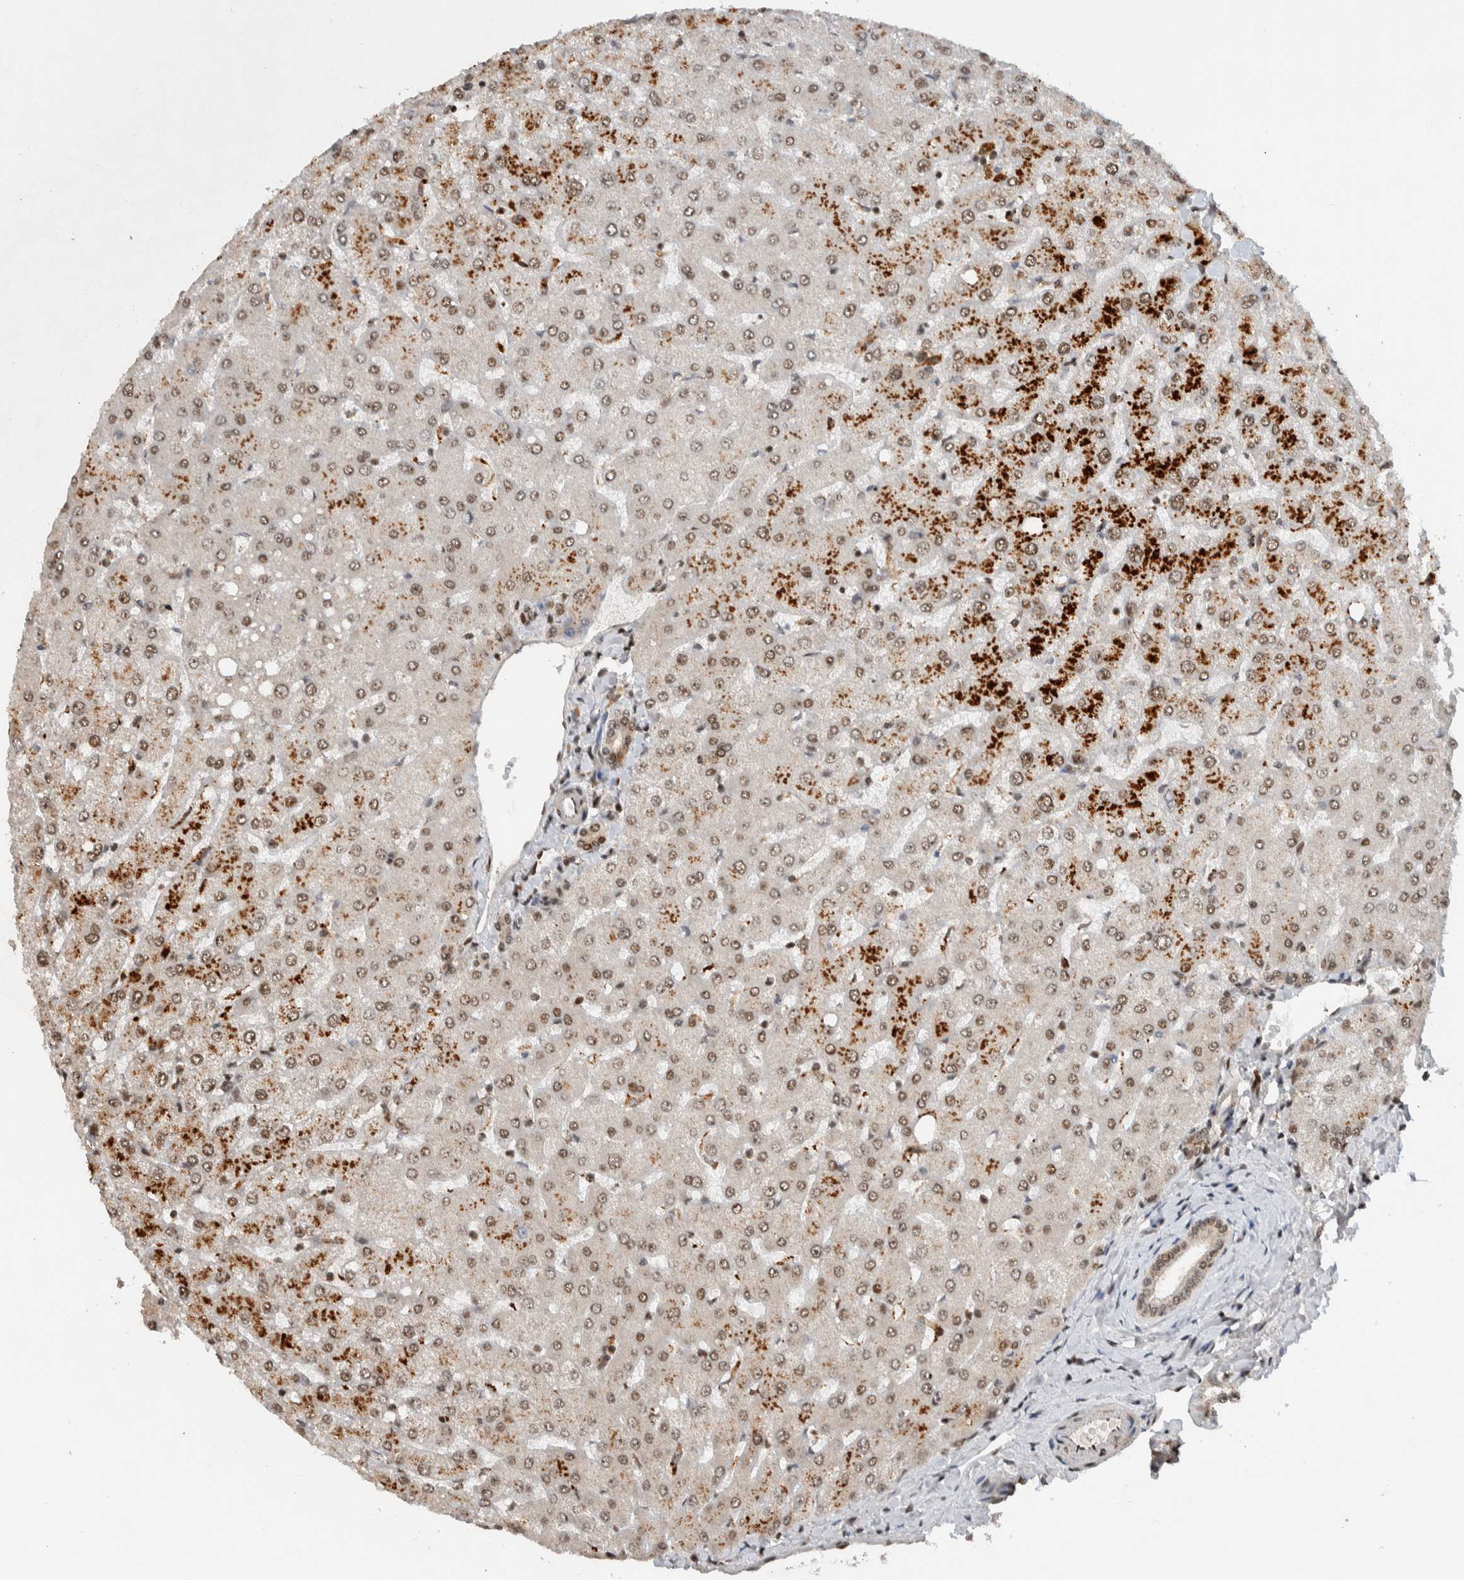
{"staining": {"intensity": "weak", "quantity": "<25%", "location": "nuclear"}, "tissue": "liver", "cell_type": "Cholangiocytes", "image_type": "normal", "snomed": [{"axis": "morphology", "description": "Normal tissue, NOS"}, {"axis": "topography", "description": "Liver"}], "caption": "Immunohistochemical staining of unremarkable human liver exhibits no significant positivity in cholangiocytes.", "gene": "ZNF521", "patient": {"sex": "female", "age": 54}}